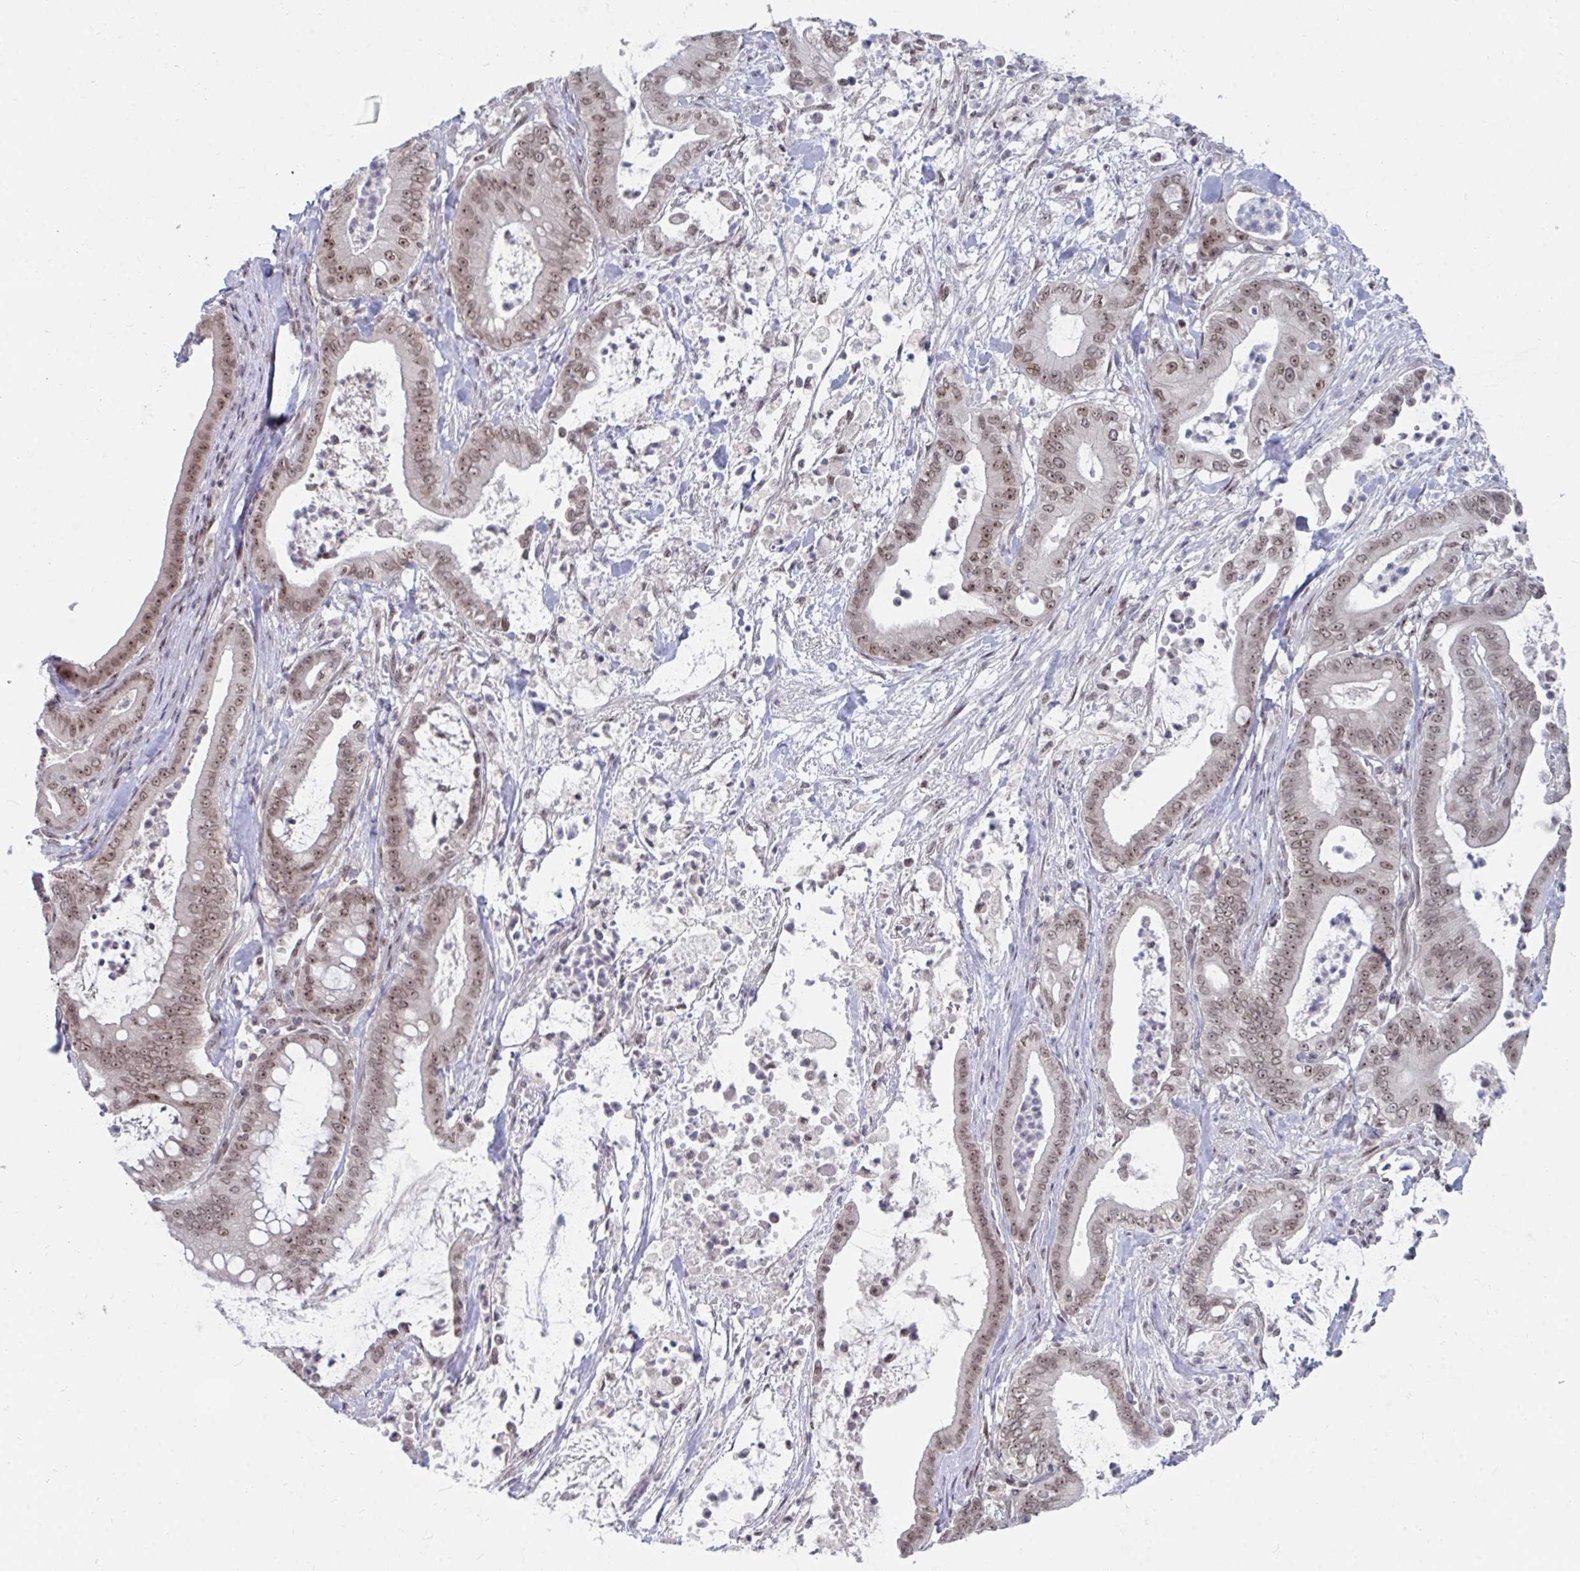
{"staining": {"intensity": "moderate", "quantity": ">75%", "location": "nuclear"}, "tissue": "pancreatic cancer", "cell_type": "Tumor cells", "image_type": "cancer", "snomed": [{"axis": "morphology", "description": "Adenocarcinoma, NOS"}, {"axis": "topography", "description": "Pancreas"}], "caption": "An IHC image of neoplastic tissue is shown. Protein staining in brown labels moderate nuclear positivity in pancreatic cancer within tumor cells.", "gene": "TRIP12", "patient": {"sex": "male", "age": 71}}